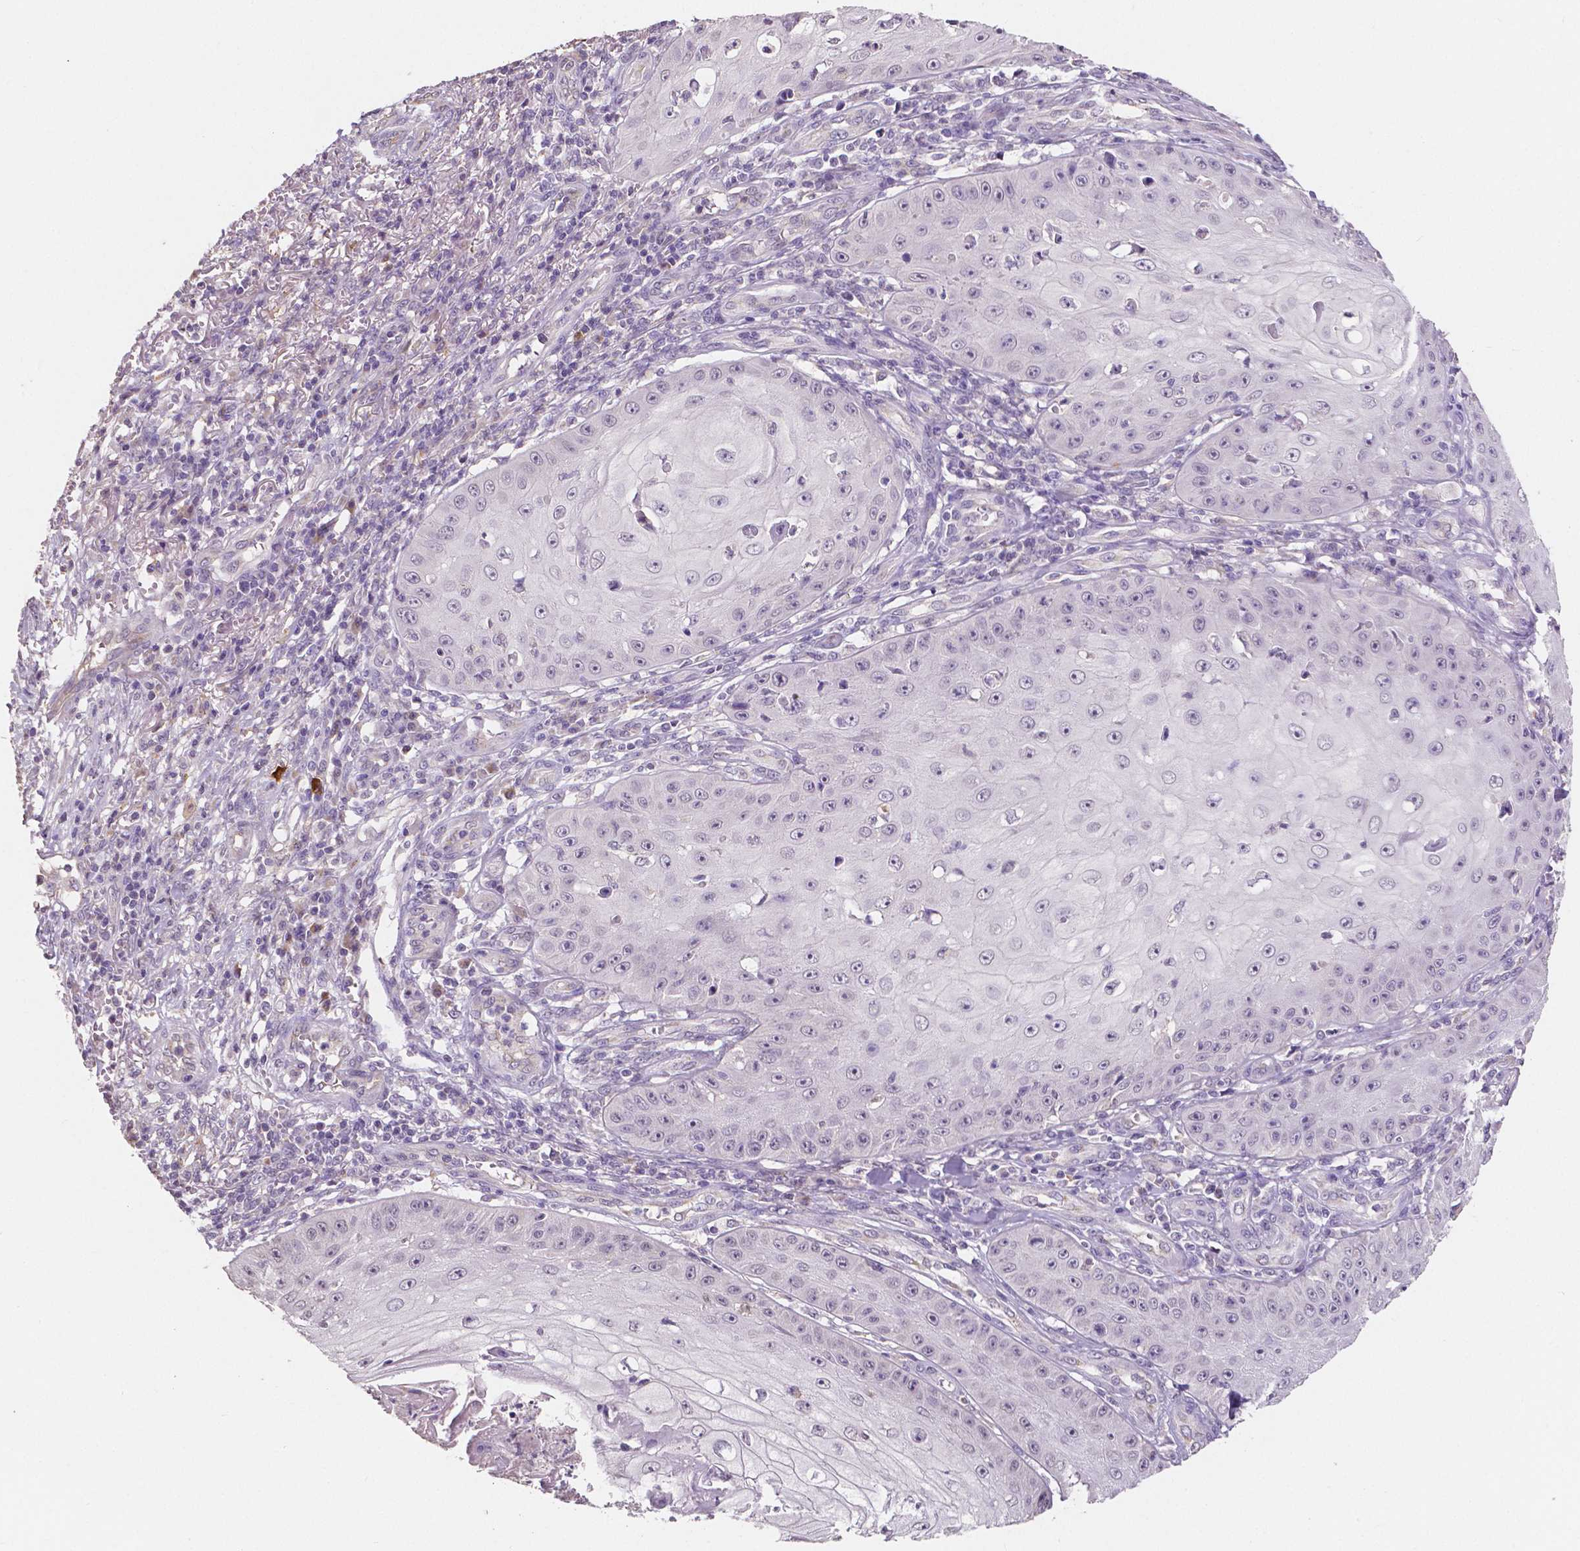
{"staining": {"intensity": "negative", "quantity": "none", "location": "none"}, "tissue": "skin cancer", "cell_type": "Tumor cells", "image_type": "cancer", "snomed": [{"axis": "morphology", "description": "Squamous cell carcinoma, NOS"}, {"axis": "topography", "description": "Skin"}], "caption": "Squamous cell carcinoma (skin) stained for a protein using IHC exhibits no staining tumor cells.", "gene": "ELAVL2", "patient": {"sex": "male", "age": 70}}